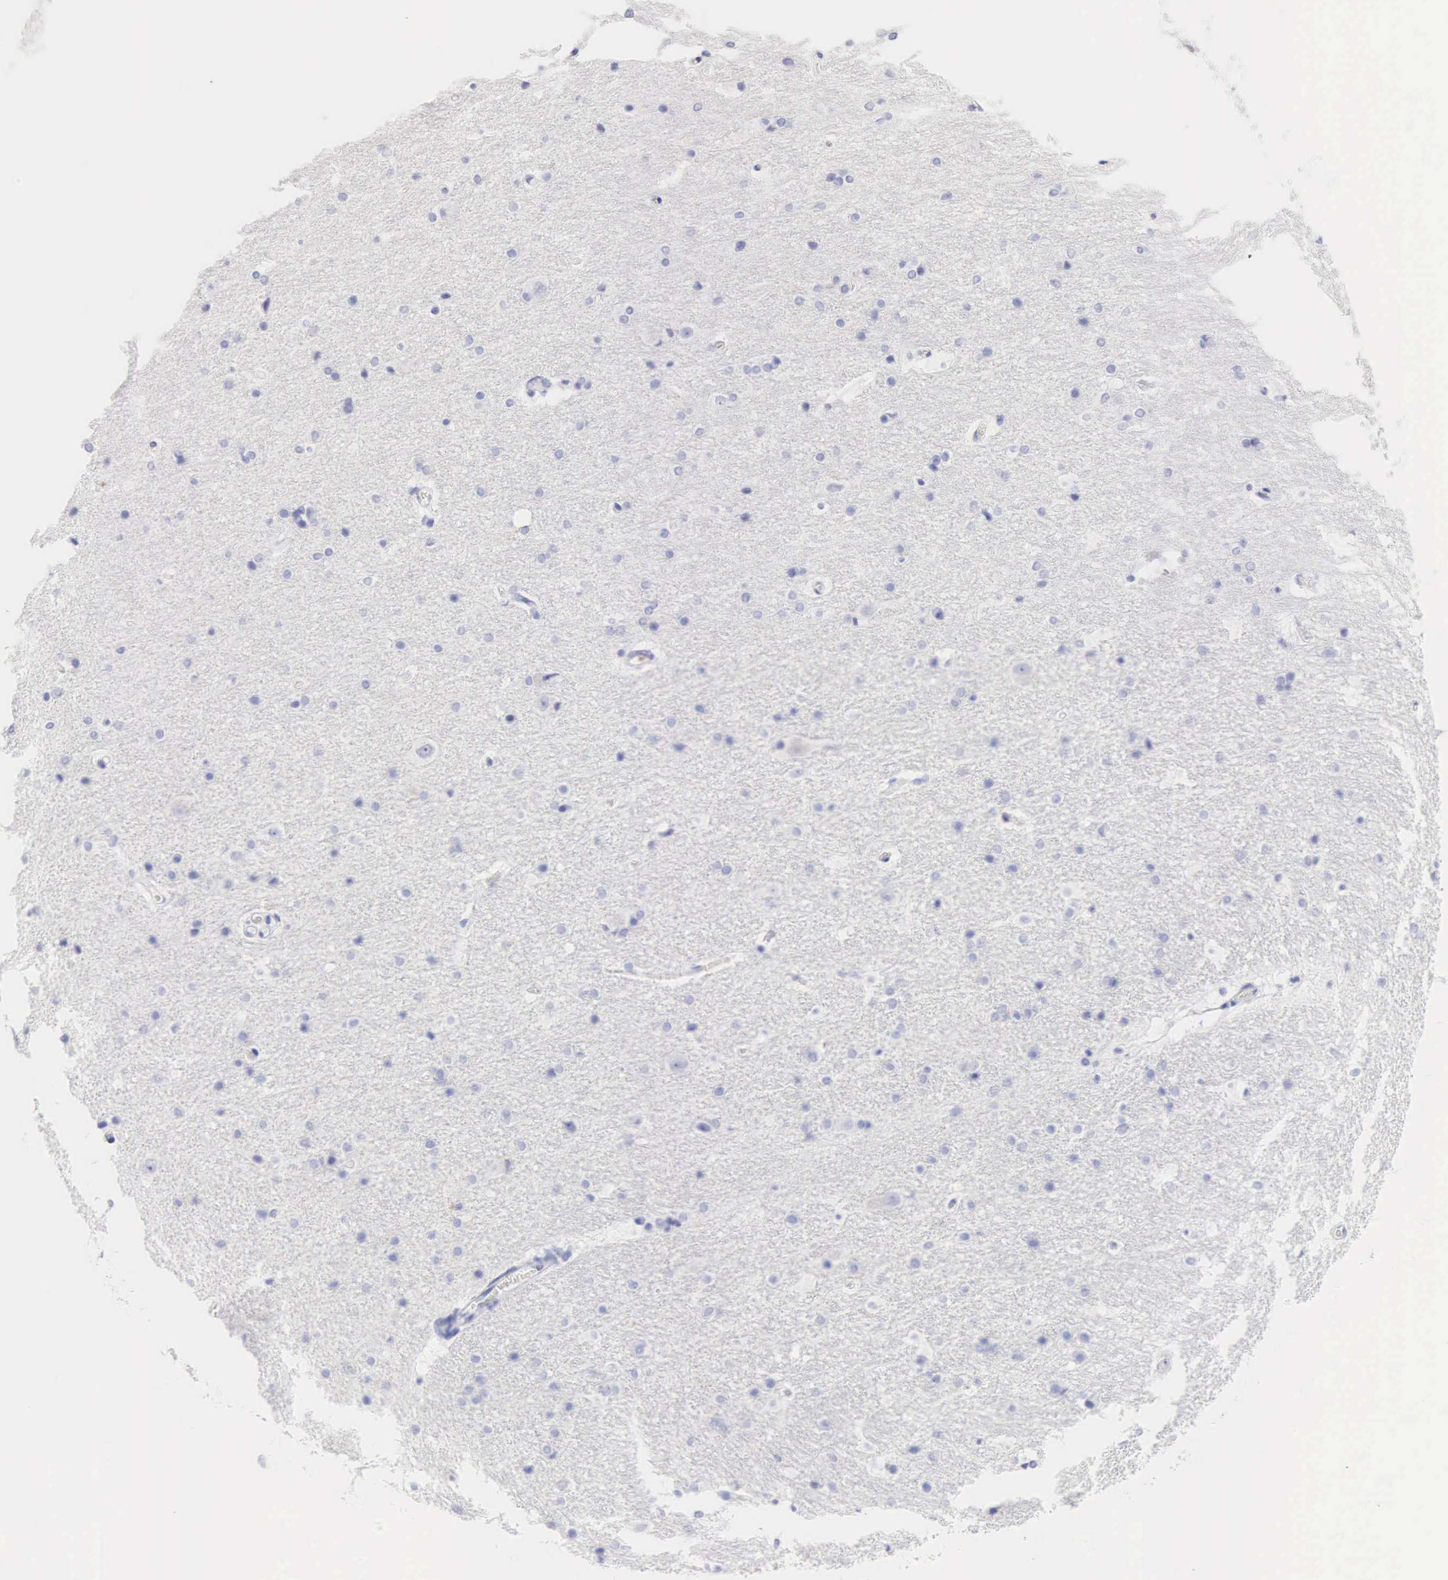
{"staining": {"intensity": "negative", "quantity": "none", "location": "none"}, "tissue": "hippocampus", "cell_type": "Glial cells", "image_type": "normal", "snomed": [{"axis": "morphology", "description": "Normal tissue, NOS"}, {"axis": "topography", "description": "Hippocampus"}], "caption": "Immunohistochemistry (IHC) histopathology image of benign human hippocampus stained for a protein (brown), which displays no expression in glial cells. (Brightfield microscopy of DAB (3,3'-diaminobenzidine) immunohistochemistry (IHC) at high magnification).", "gene": "CDKN2A", "patient": {"sex": "female", "age": 19}}